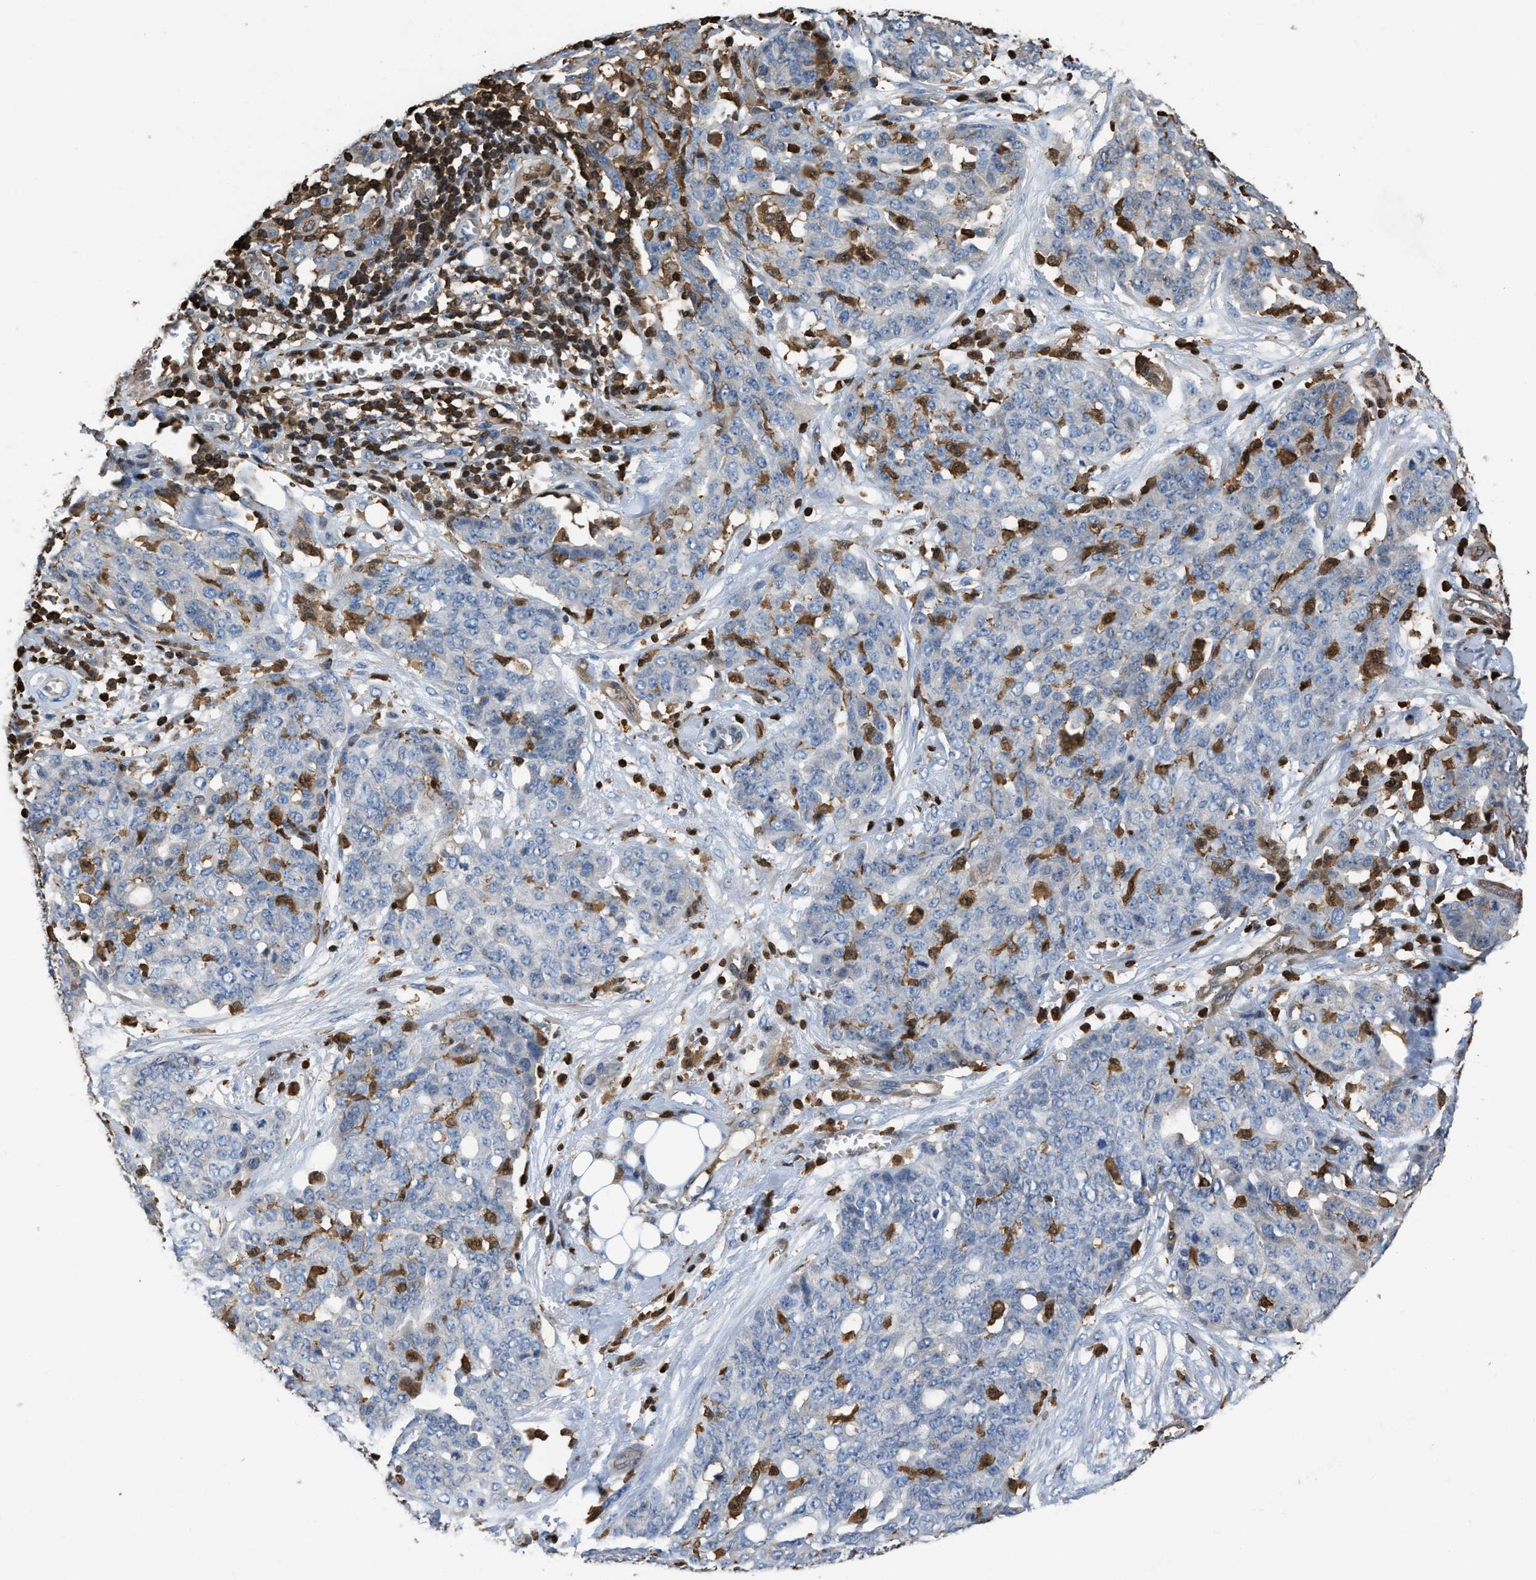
{"staining": {"intensity": "negative", "quantity": "none", "location": "none"}, "tissue": "ovarian cancer", "cell_type": "Tumor cells", "image_type": "cancer", "snomed": [{"axis": "morphology", "description": "Cystadenocarcinoma, serous, NOS"}, {"axis": "topography", "description": "Soft tissue"}, {"axis": "topography", "description": "Ovary"}], "caption": "Serous cystadenocarcinoma (ovarian) stained for a protein using immunohistochemistry (IHC) shows no expression tumor cells.", "gene": "ARHGDIB", "patient": {"sex": "female", "age": 57}}